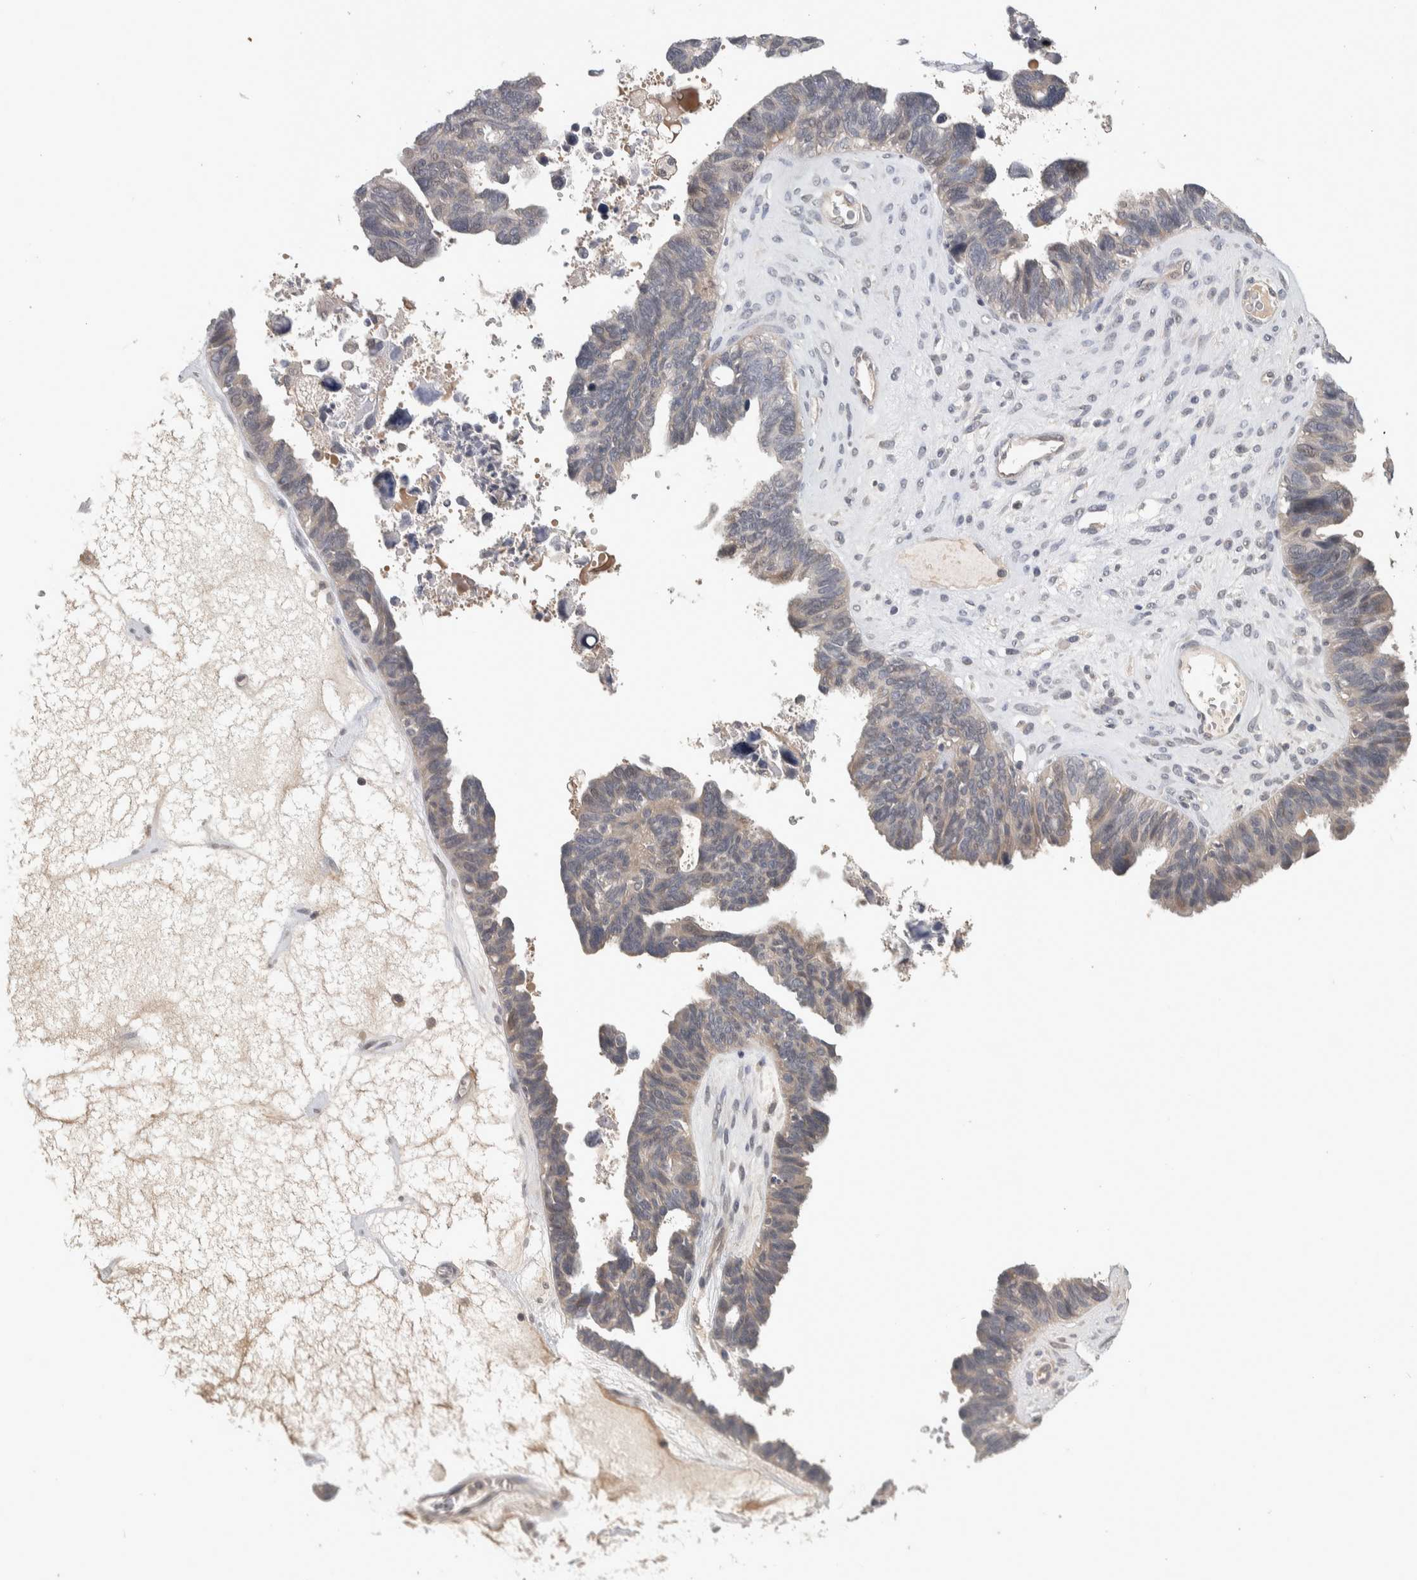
{"staining": {"intensity": "negative", "quantity": "none", "location": "none"}, "tissue": "ovarian cancer", "cell_type": "Tumor cells", "image_type": "cancer", "snomed": [{"axis": "morphology", "description": "Cystadenocarcinoma, serous, NOS"}, {"axis": "topography", "description": "Ovary"}], "caption": "This histopathology image is of ovarian cancer (serous cystadenocarcinoma) stained with IHC to label a protein in brown with the nuclei are counter-stained blue. There is no staining in tumor cells. (Brightfield microscopy of DAB (3,3'-diaminobenzidine) IHC at high magnification).", "gene": "AFP", "patient": {"sex": "female", "age": 79}}